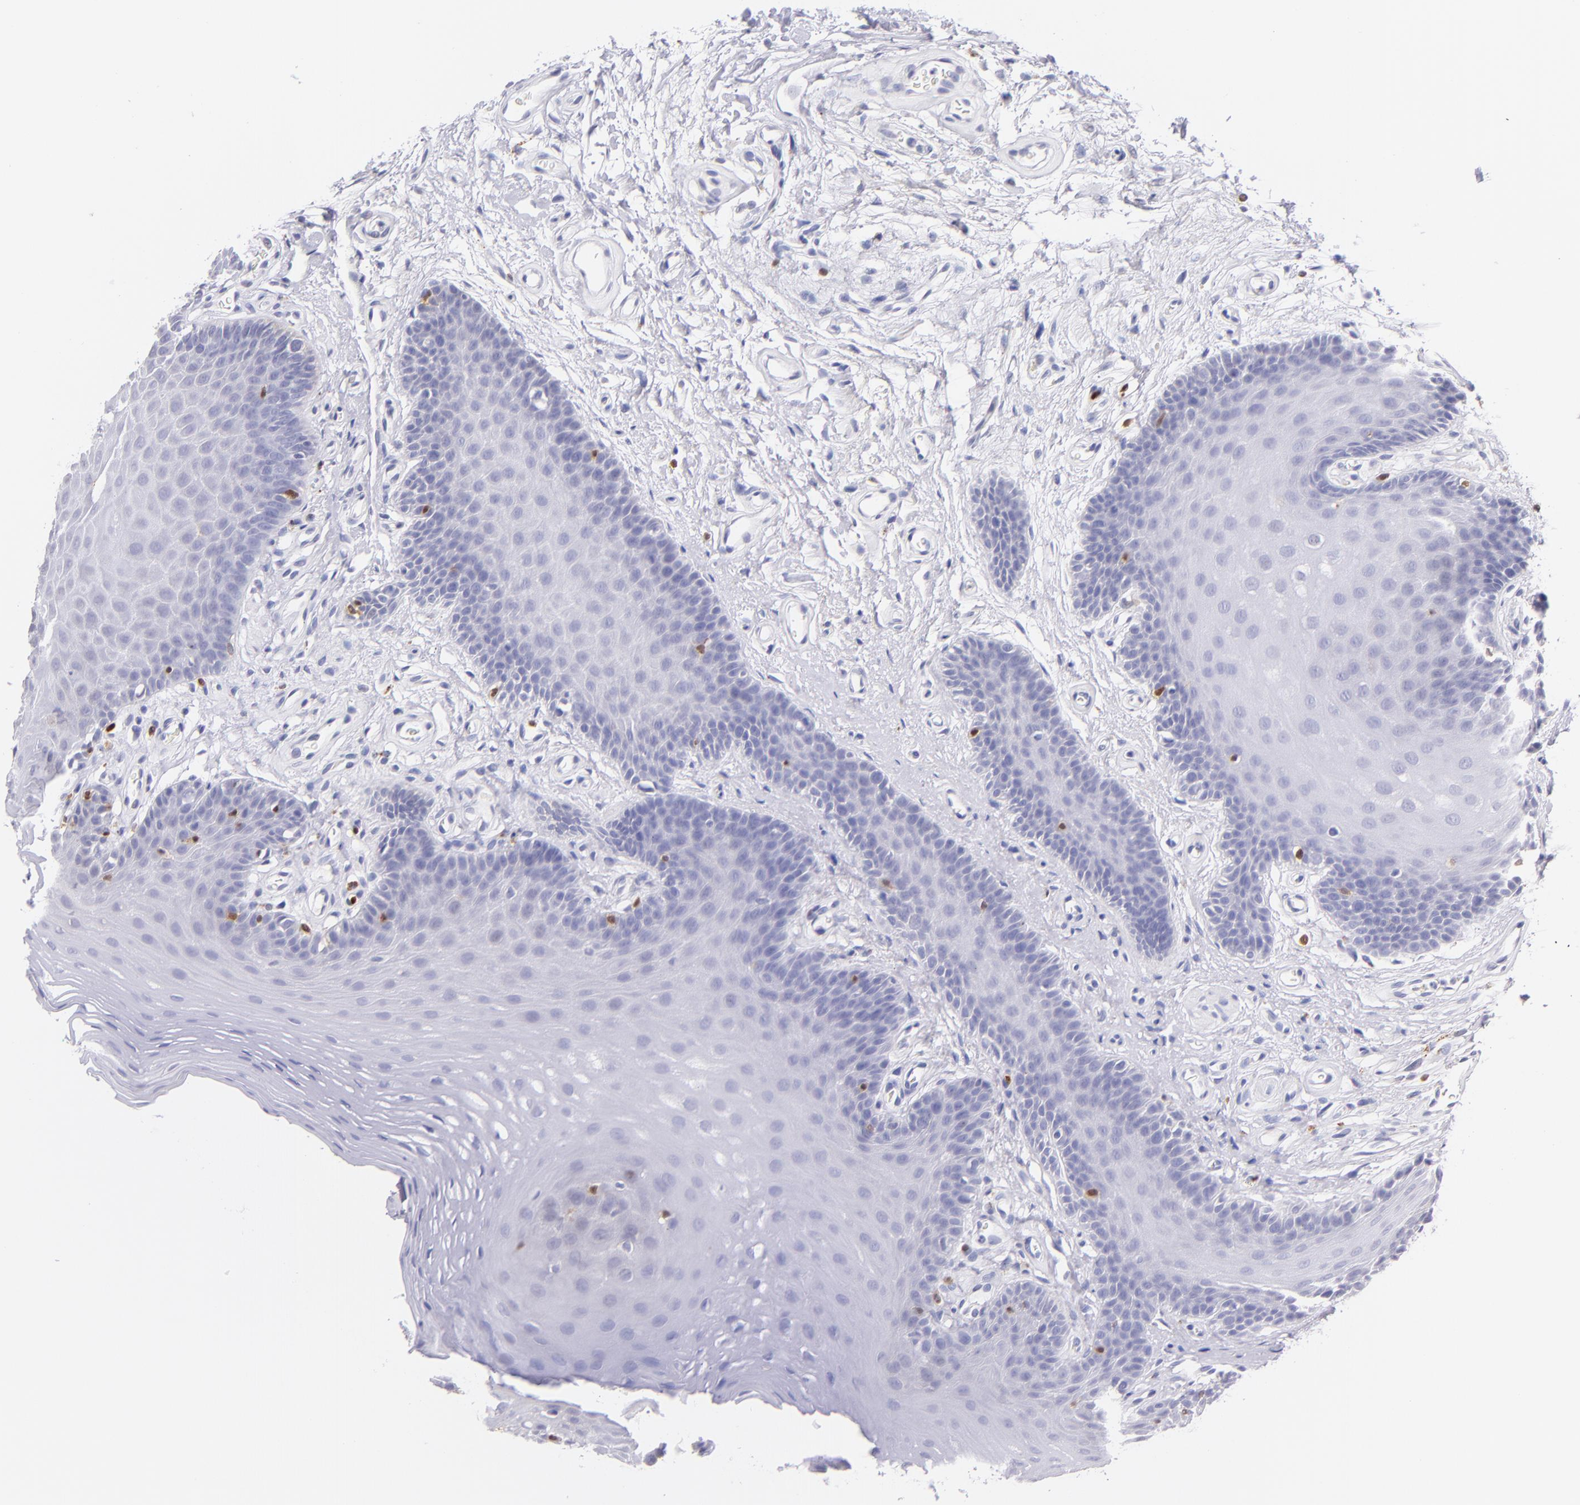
{"staining": {"intensity": "negative", "quantity": "none", "location": "none"}, "tissue": "oral mucosa", "cell_type": "Squamous epithelial cells", "image_type": "normal", "snomed": [{"axis": "morphology", "description": "Normal tissue, NOS"}, {"axis": "topography", "description": "Oral tissue"}], "caption": "Immunohistochemical staining of normal oral mucosa displays no significant positivity in squamous epithelial cells.", "gene": "ZAP70", "patient": {"sex": "male", "age": 62}}